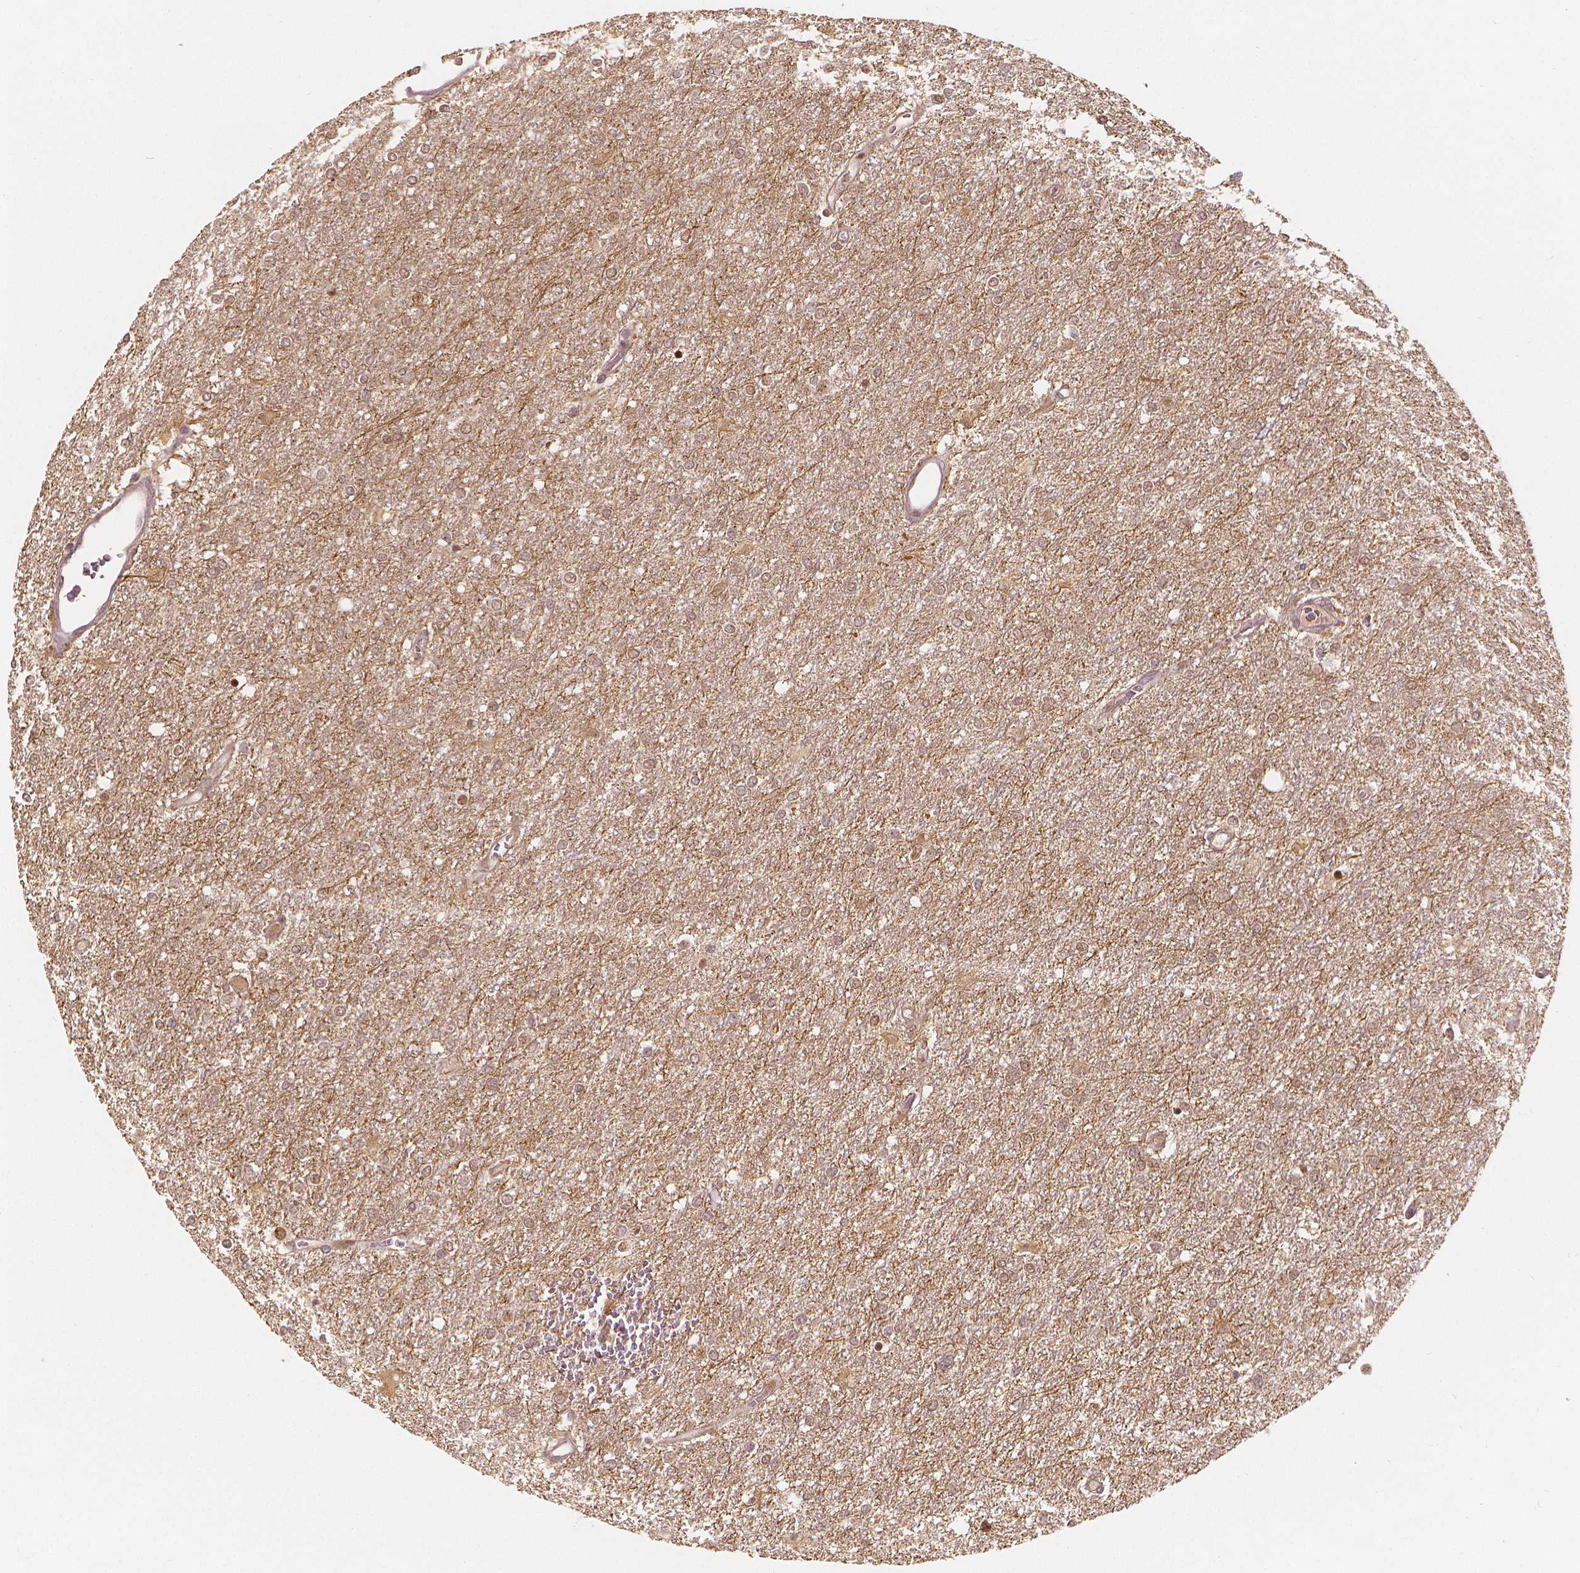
{"staining": {"intensity": "weak", "quantity": "<25%", "location": "nuclear"}, "tissue": "glioma", "cell_type": "Tumor cells", "image_type": "cancer", "snomed": [{"axis": "morphology", "description": "Glioma, malignant, High grade"}, {"axis": "topography", "description": "Brain"}], "caption": "DAB immunohistochemical staining of human malignant glioma (high-grade) displays no significant expression in tumor cells.", "gene": "NSD2", "patient": {"sex": "female", "age": 61}}